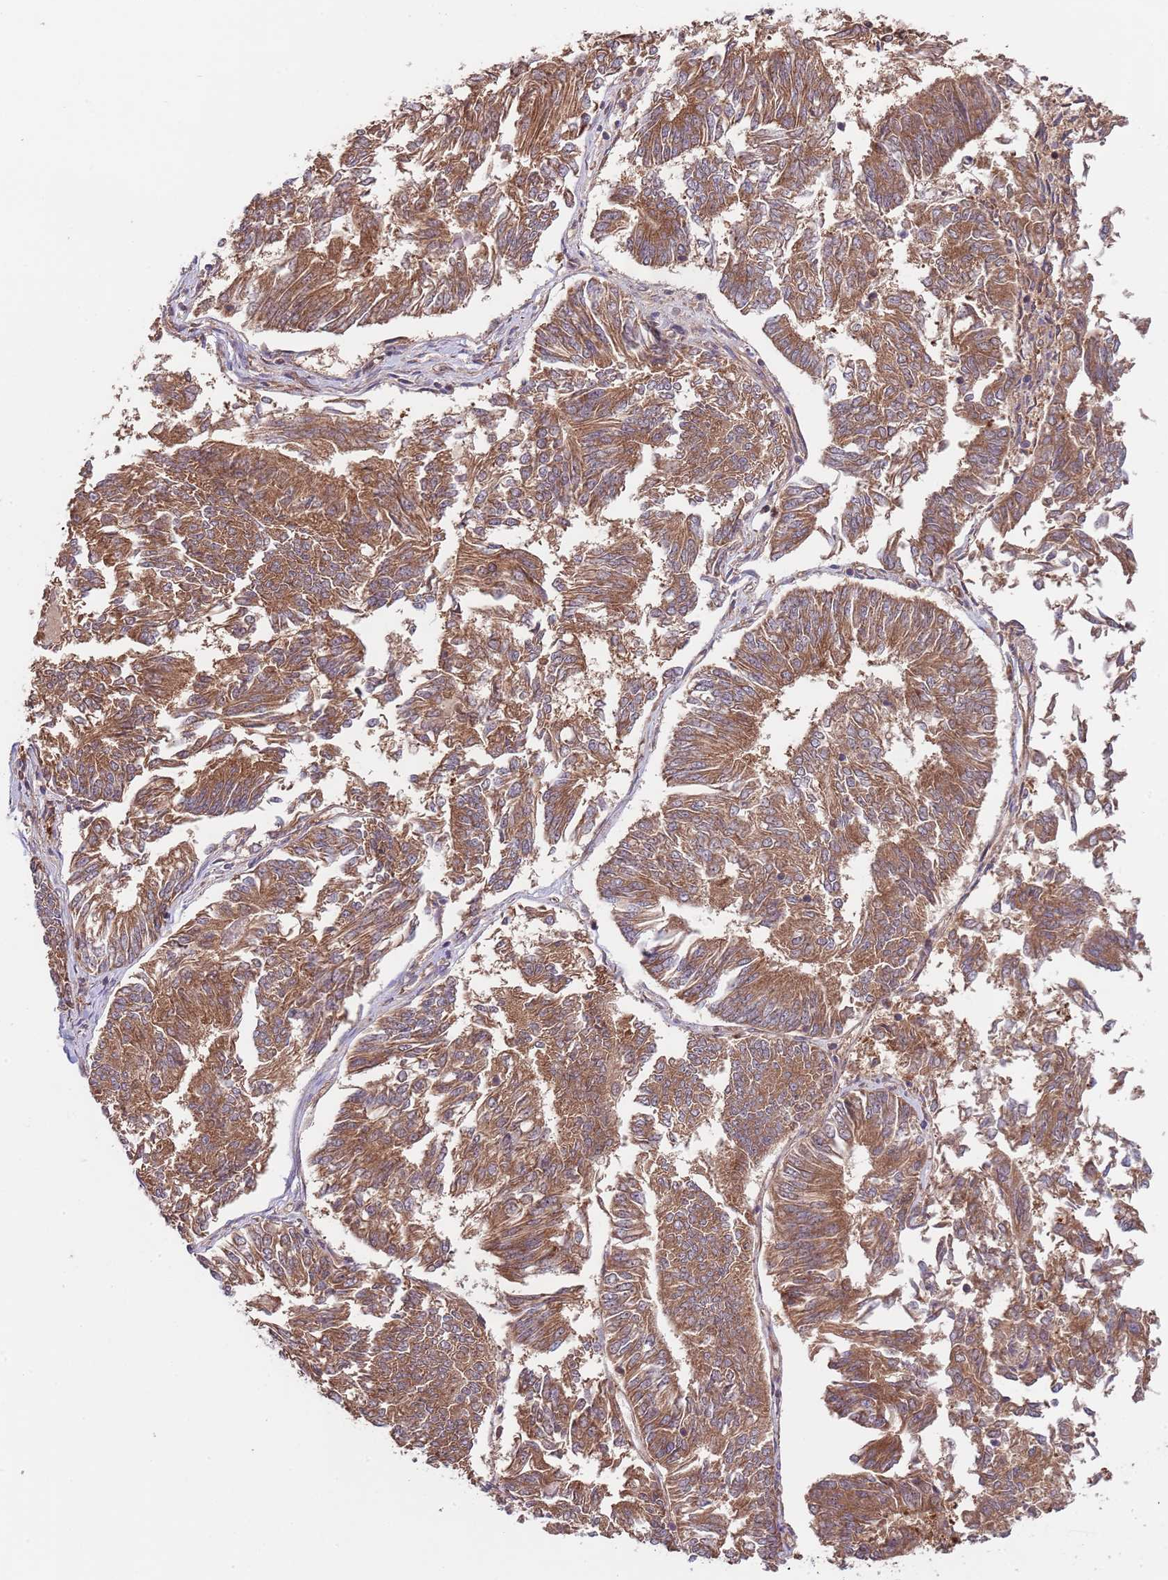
{"staining": {"intensity": "moderate", "quantity": ">75%", "location": "cytoplasmic/membranous"}, "tissue": "endometrial cancer", "cell_type": "Tumor cells", "image_type": "cancer", "snomed": [{"axis": "morphology", "description": "Adenocarcinoma, NOS"}, {"axis": "topography", "description": "Endometrium"}], "caption": "Approximately >75% of tumor cells in human endometrial cancer demonstrate moderate cytoplasmic/membranous protein positivity as visualized by brown immunohistochemical staining.", "gene": "EIF3F", "patient": {"sex": "female", "age": 58}}